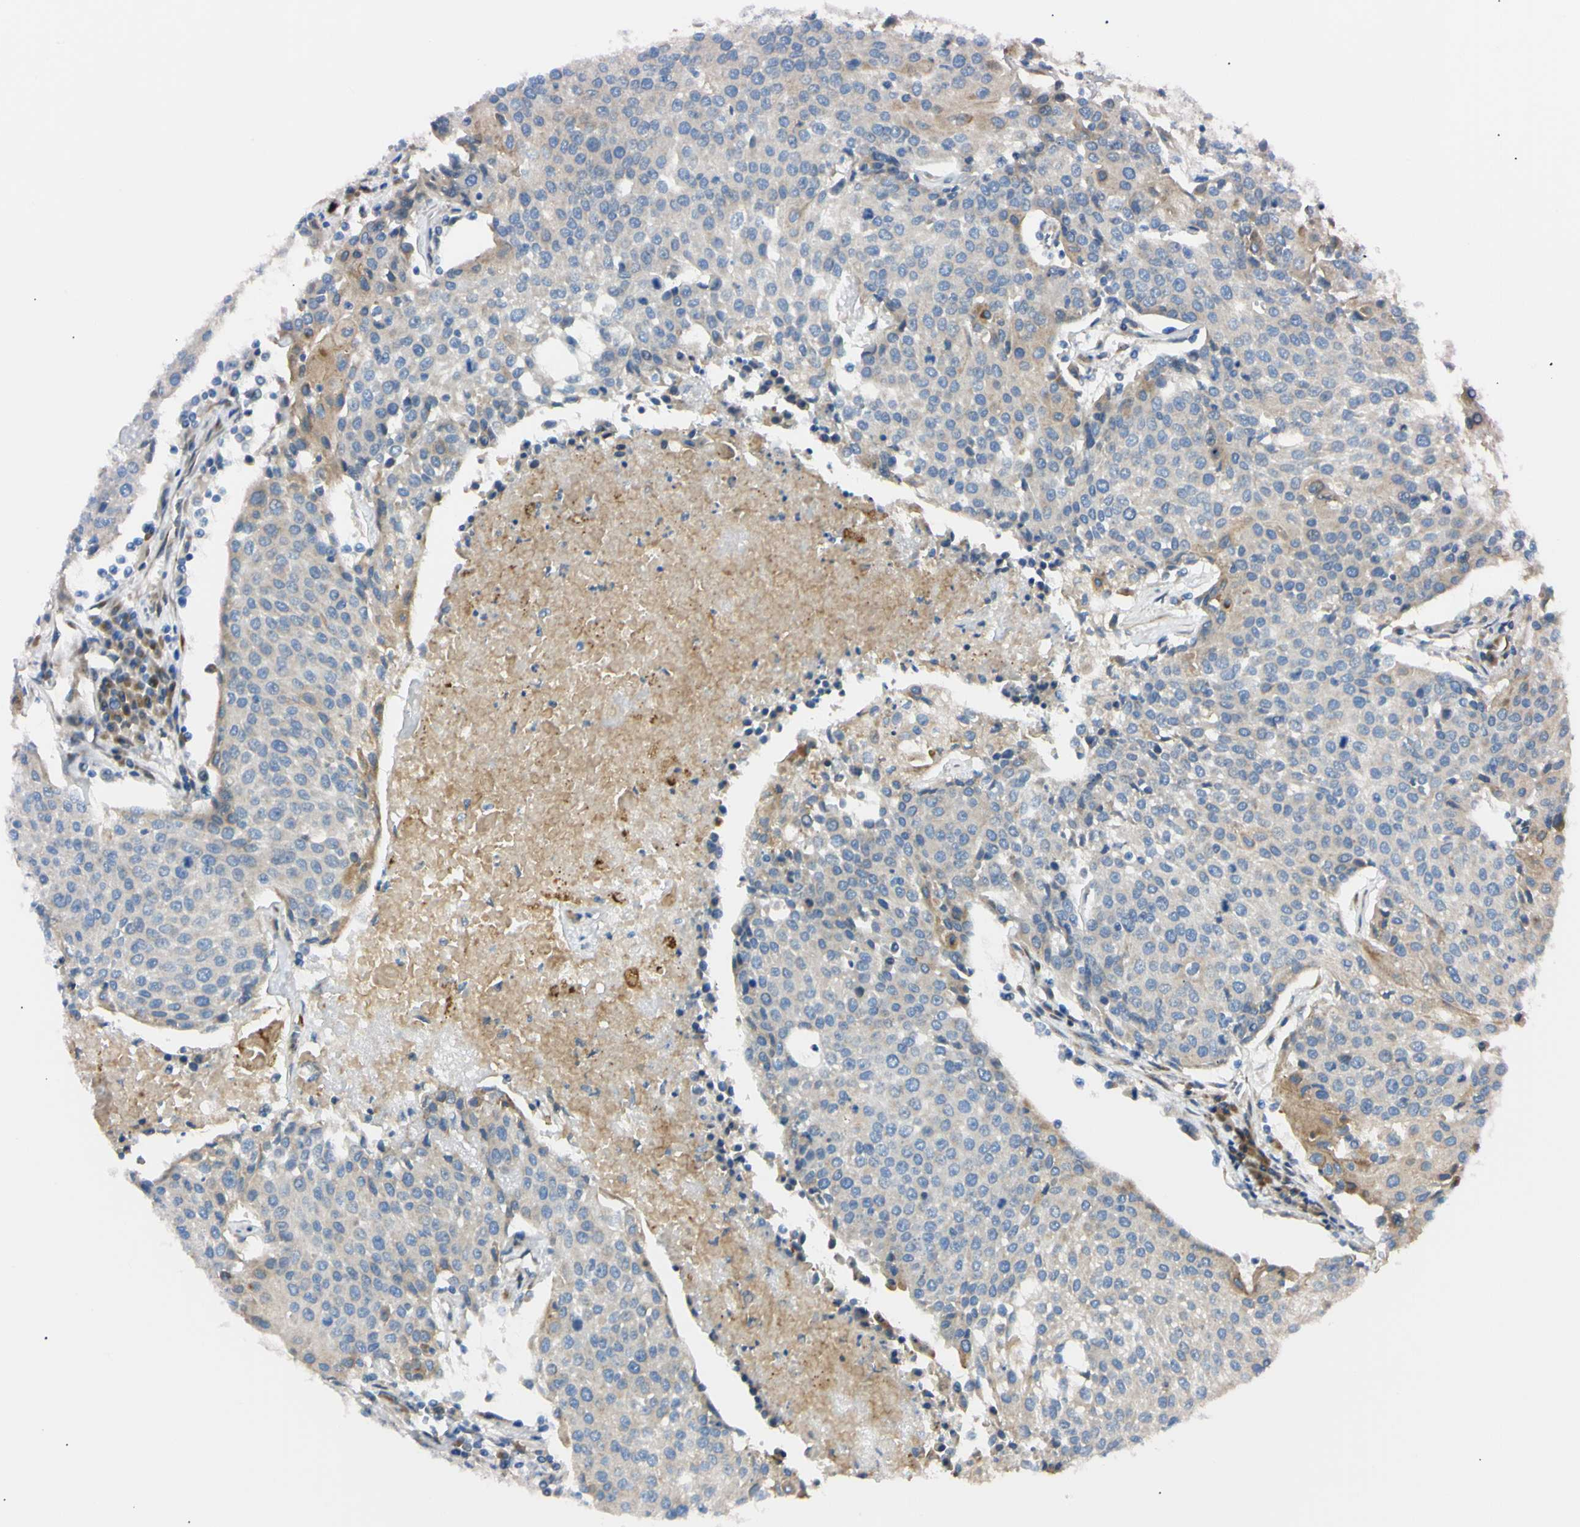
{"staining": {"intensity": "weak", "quantity": "25%-75%", "location": "cytoplasmic/membranous"}, "tissue": "urothelial cancer", "cell_type": "Tumor cells", "image_type": "cancer", "snomed": [{"axis": "morphology", "description": "Urothelial carcinoma, High grade"}, {"axis": "topography", "description": "Urinary bladder"}], "caption": "This is an image of IHC staining of urothelial carcinoma (high-grade), which shows weak staining in the cytoplasmic/membranous of tumor cells.", "gene": "IER3IP1", "patient": {"sex": "female", "age": 85}}